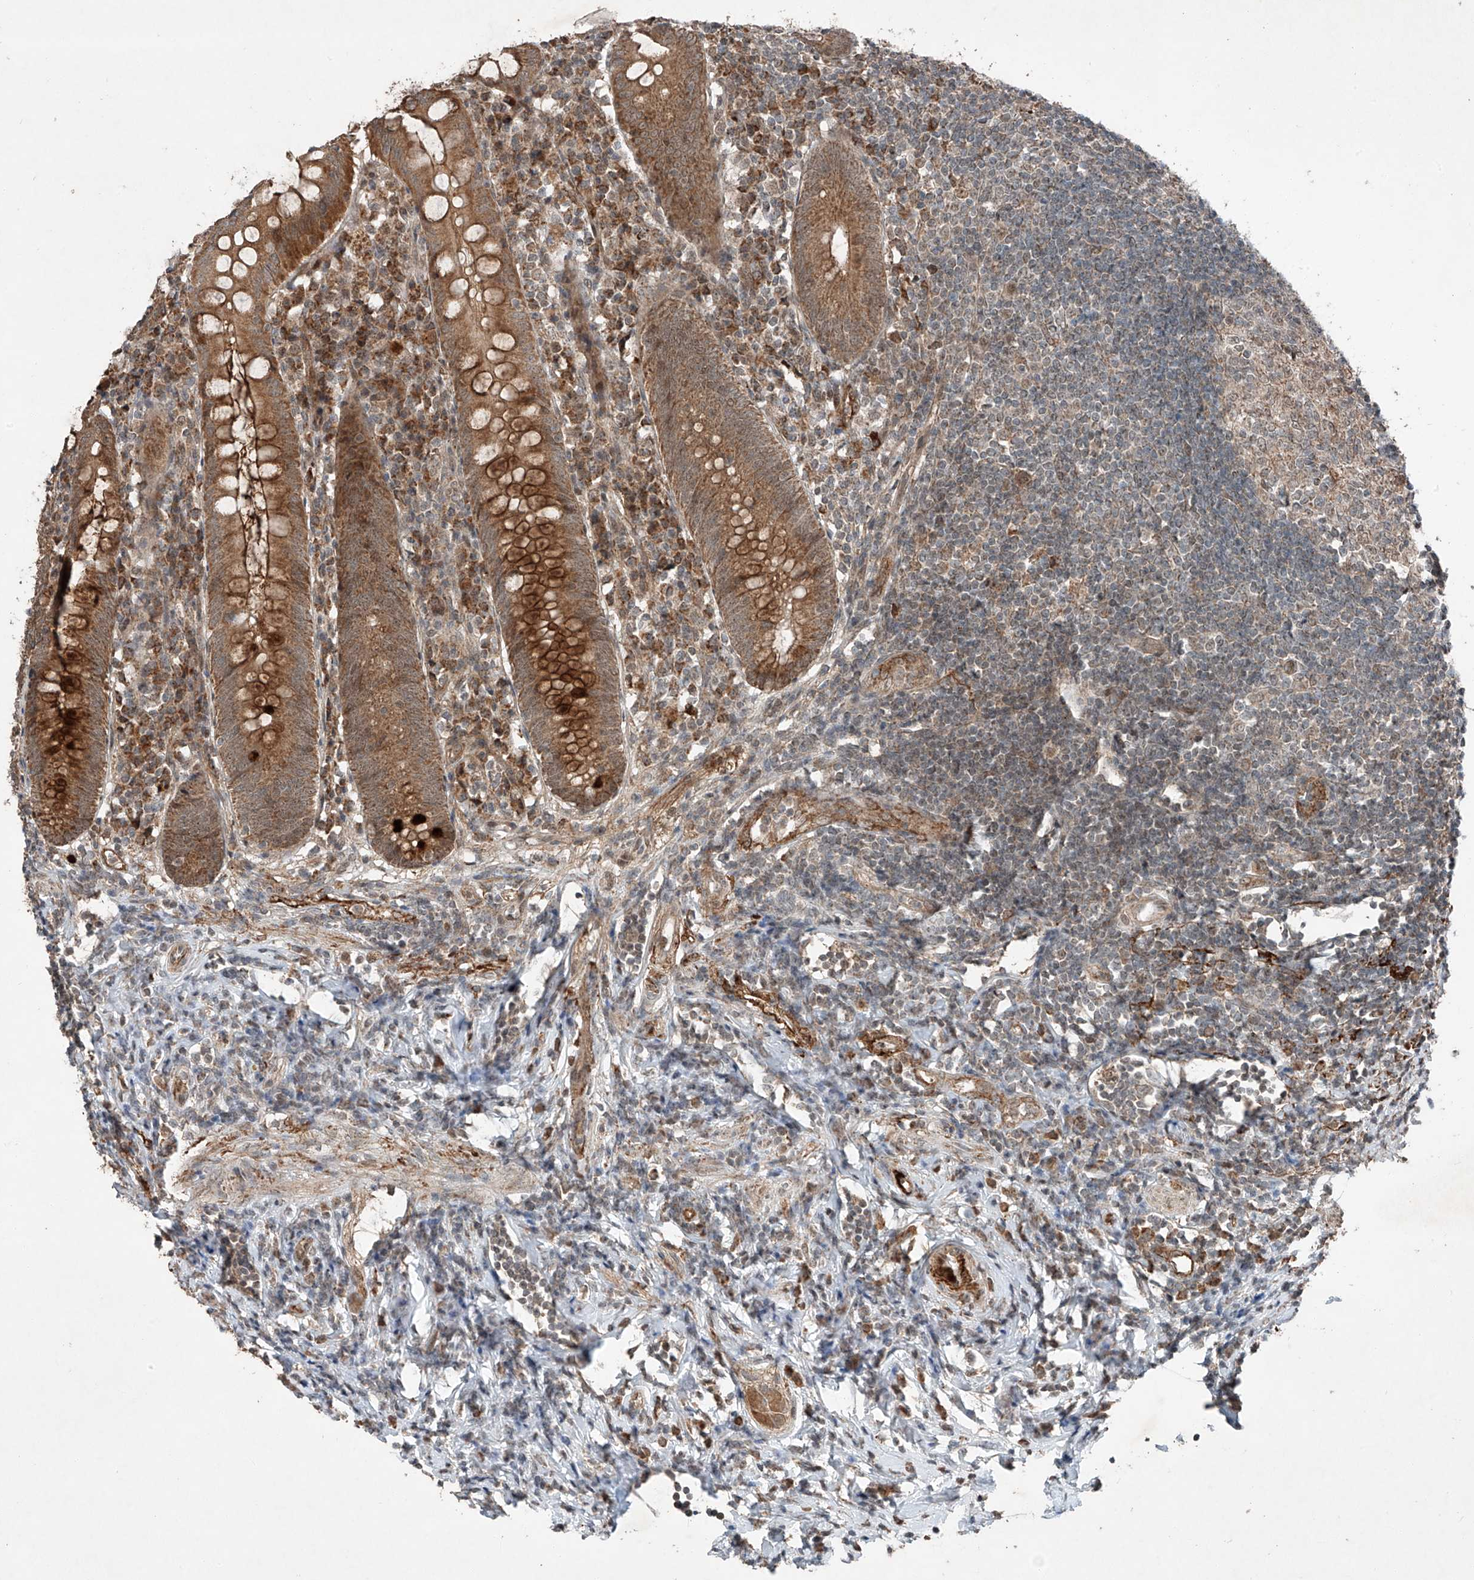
{"staining": {"intensity": "strong", "quantity": ">75%", "location": "cytoplasmic/membranous"}, "tissue": "appendix", "cell_type": "Glandular cells", "image_type": "normal", "snomed": [{"axis": "morphology", "description": "Normal tissue, NOS"}, {"axis": "topography", "description": "Appendix"}], "caption": "A high-resolution micrograph shows IHC staining of normal appendix, which displays strong cytoplasmic/membranous positivity in approximately >75% of glandular cells. Nuclei are stained in blue.", "gene": "ZNF620", "patient": {"sex": "female", "age": 54}}